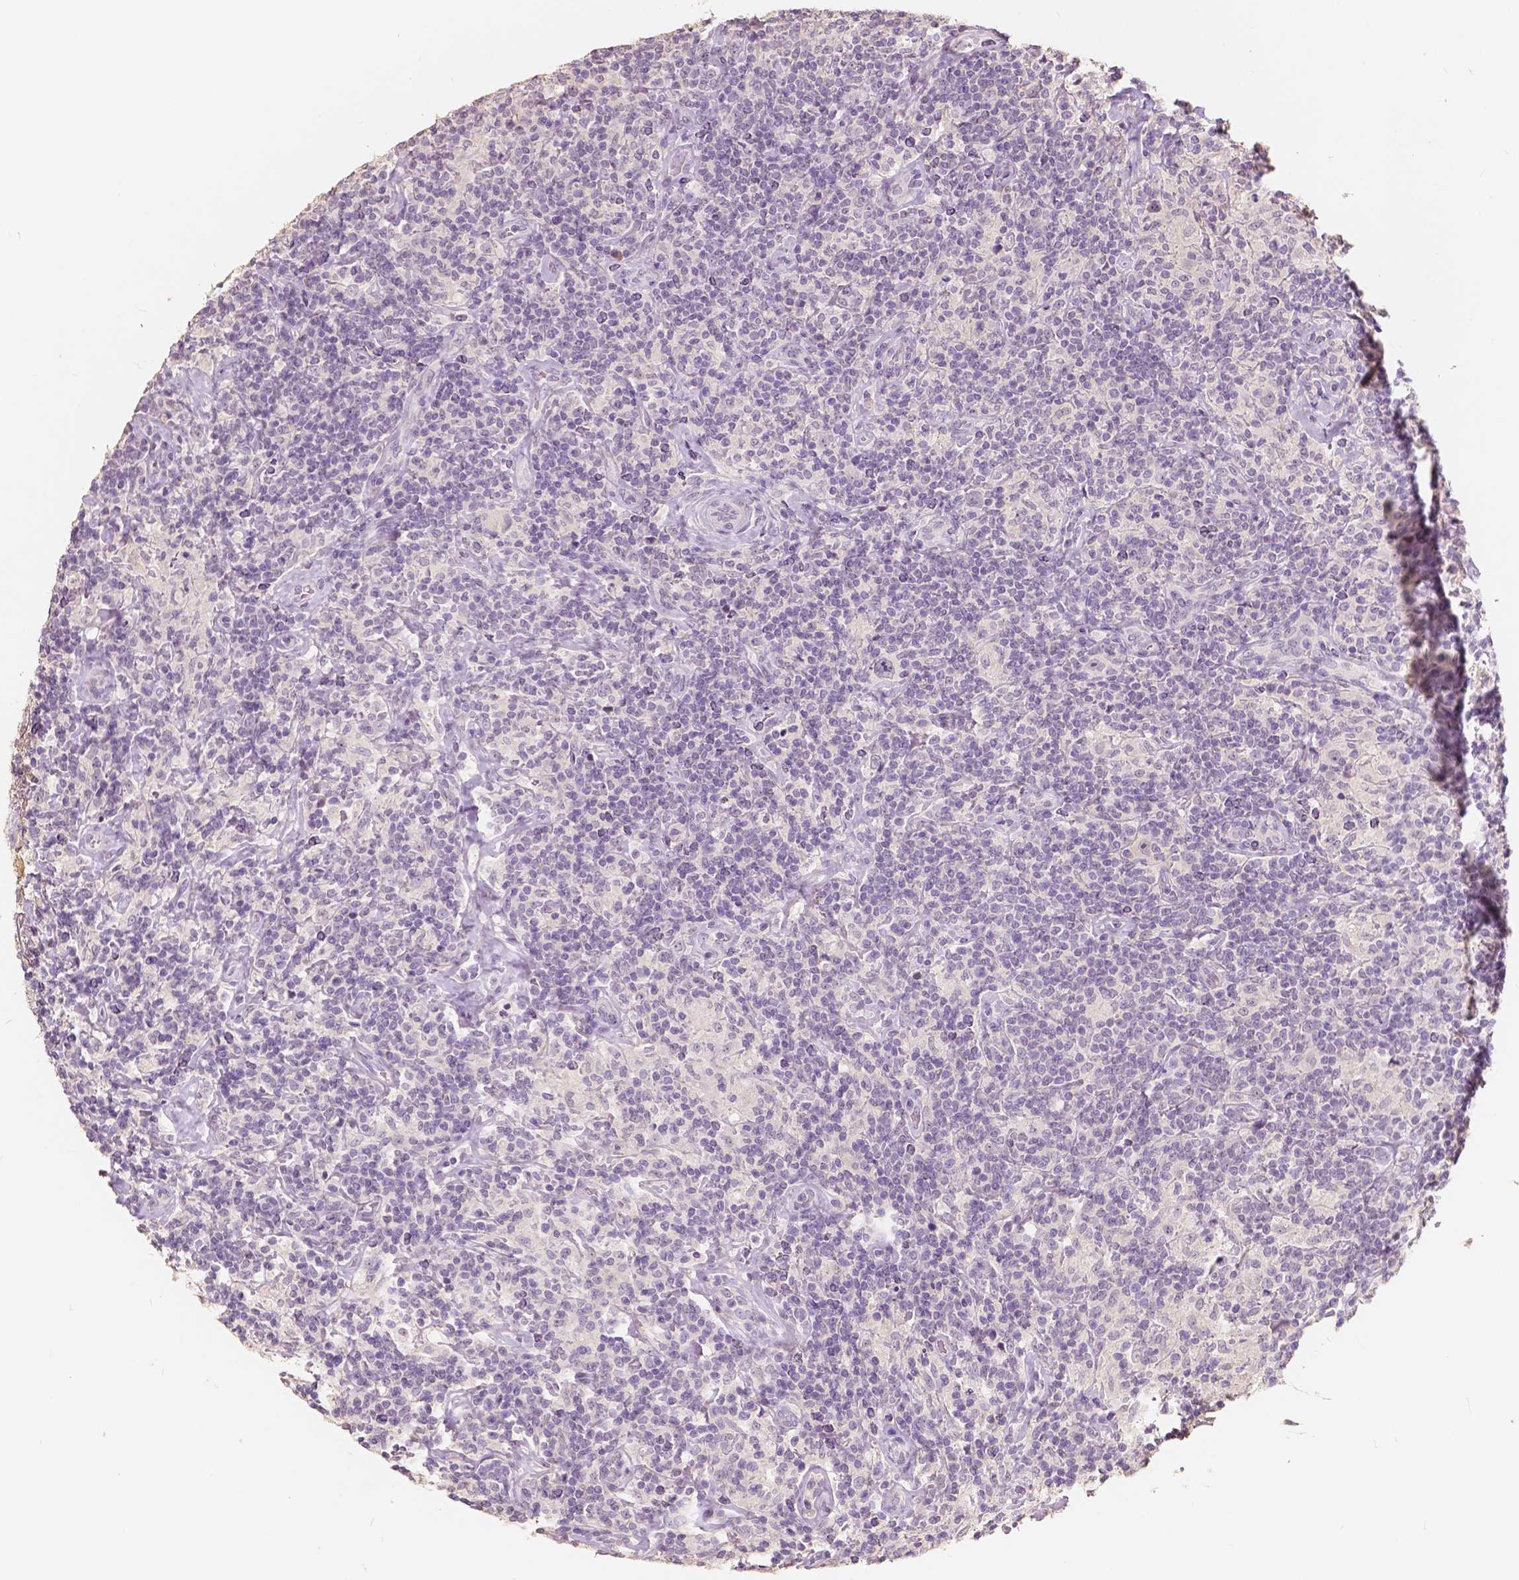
{"staining": {"intensity": "negative", "quantity": "none", "location": "none"}, "tissue": "lymphoma", "cell_type": "Tumor cells", "image_type": "cancer", "snomed": [{"axis": "morphology", "description": "Hodgkin's disease, NOS"}, {"axis": "topography", "description": "Lymph node"}], "caption": "An image of lymphoma stained for a protein reveals no brown staining in tumor cells. Brightfield microscopy of immunohistochemistry (IHC) stained with DAB (3,3'-diaminobenzidine) (brown) and hematoxylin (blue), captured at high magnification.", "gene": "SOX15", "patient": {"sex": "male", "age": 70}}